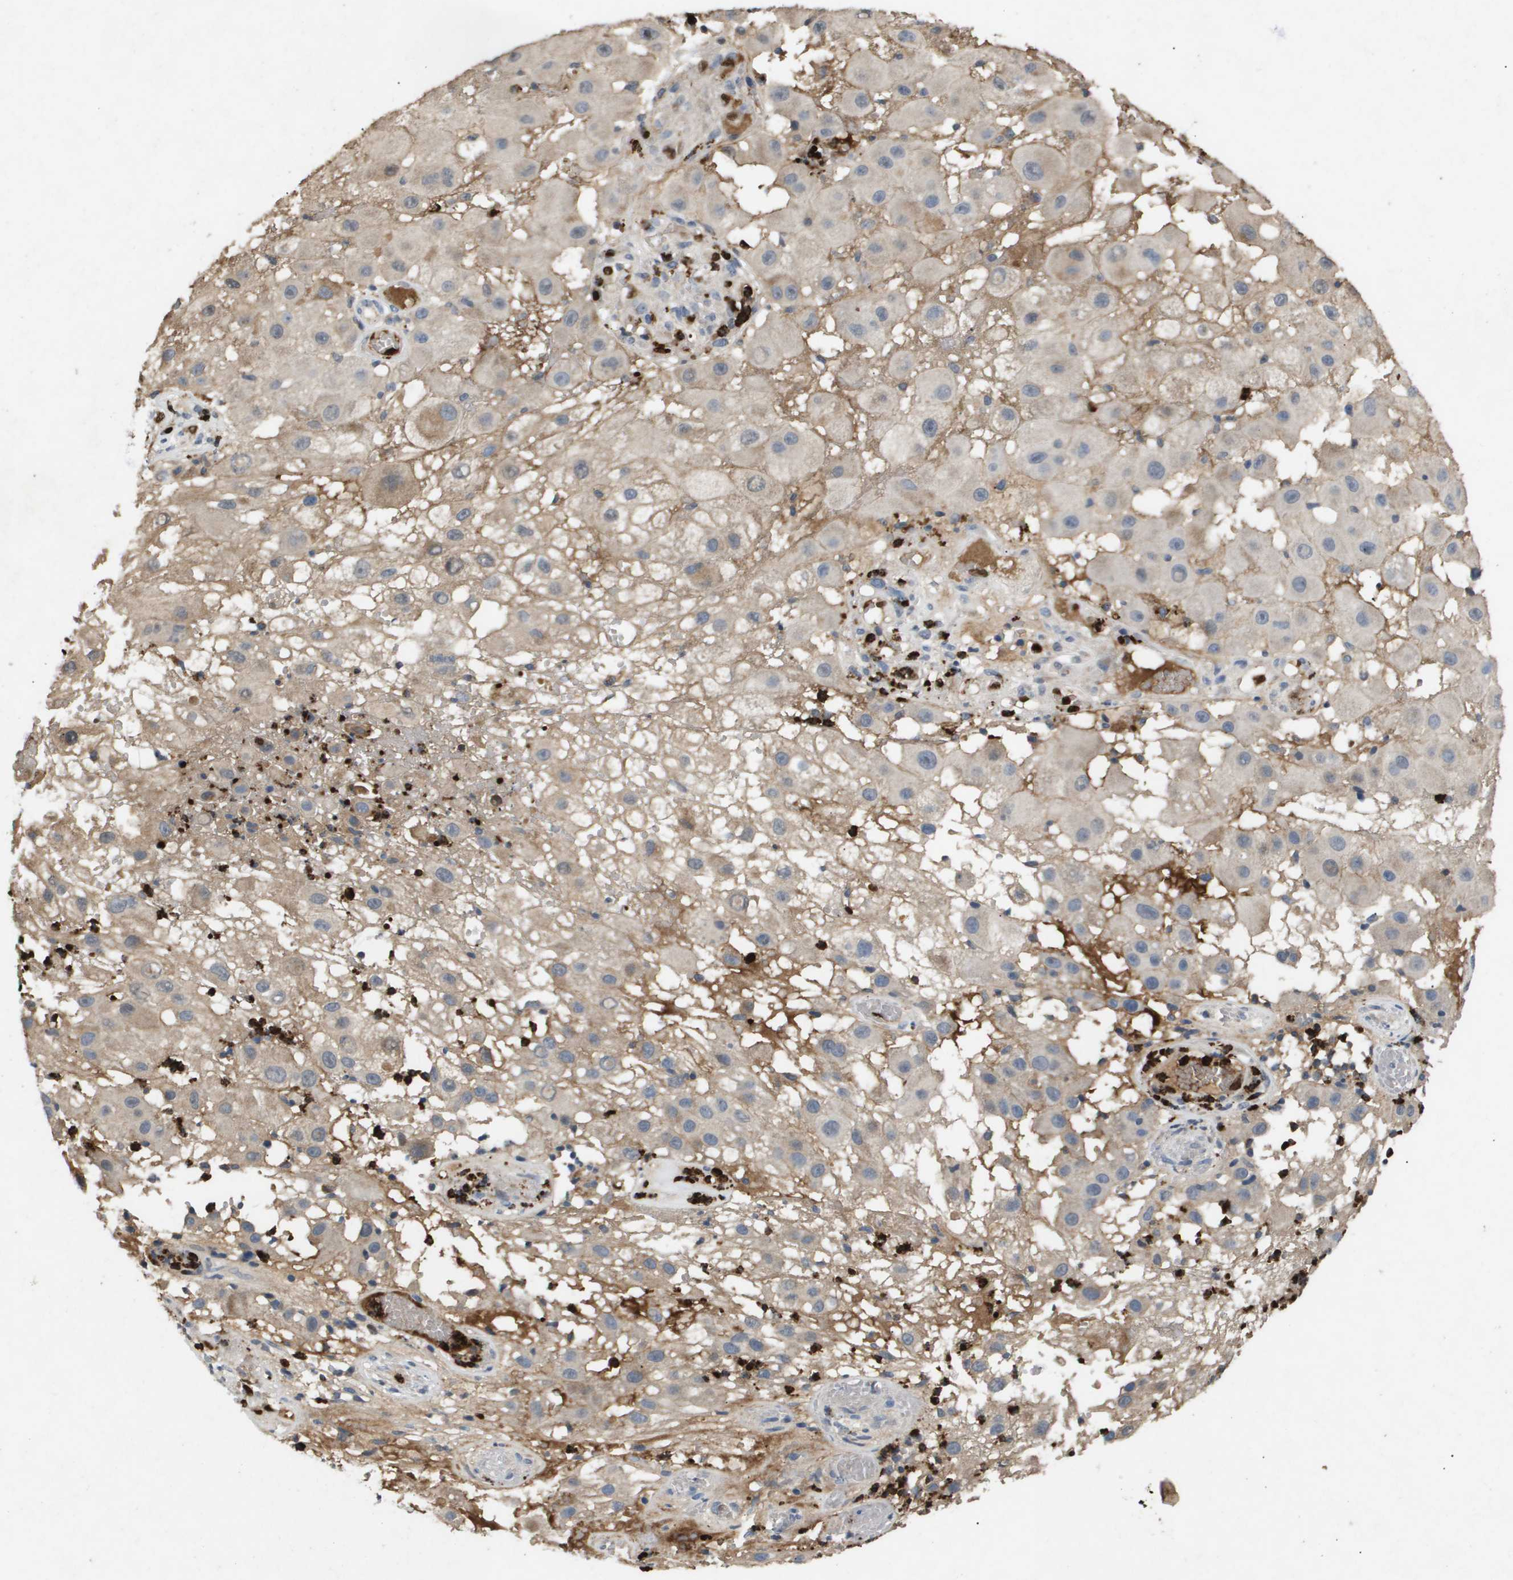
{"staining": {"intensity": "weak", "quantity": "<25%", "location": "cytoplasmic/membranous"}, "tissue": "melanoma", "cell_type": "Tumor cells", "image_type": "cancer", "snomed": [{"axis": "morphology", "description": "Malignant melanoma, NOS"}, {"axis": "topography", "description": "Skin"}], "caption": "IHC micrograph of neoplastic tissue: human melanoma stained with DAB (3,3'-diaminobenzidine) reveals no significant protein positivity in tumor cells.", "gene": "ERG", "patient": {"sex": "female", "age": 81}}